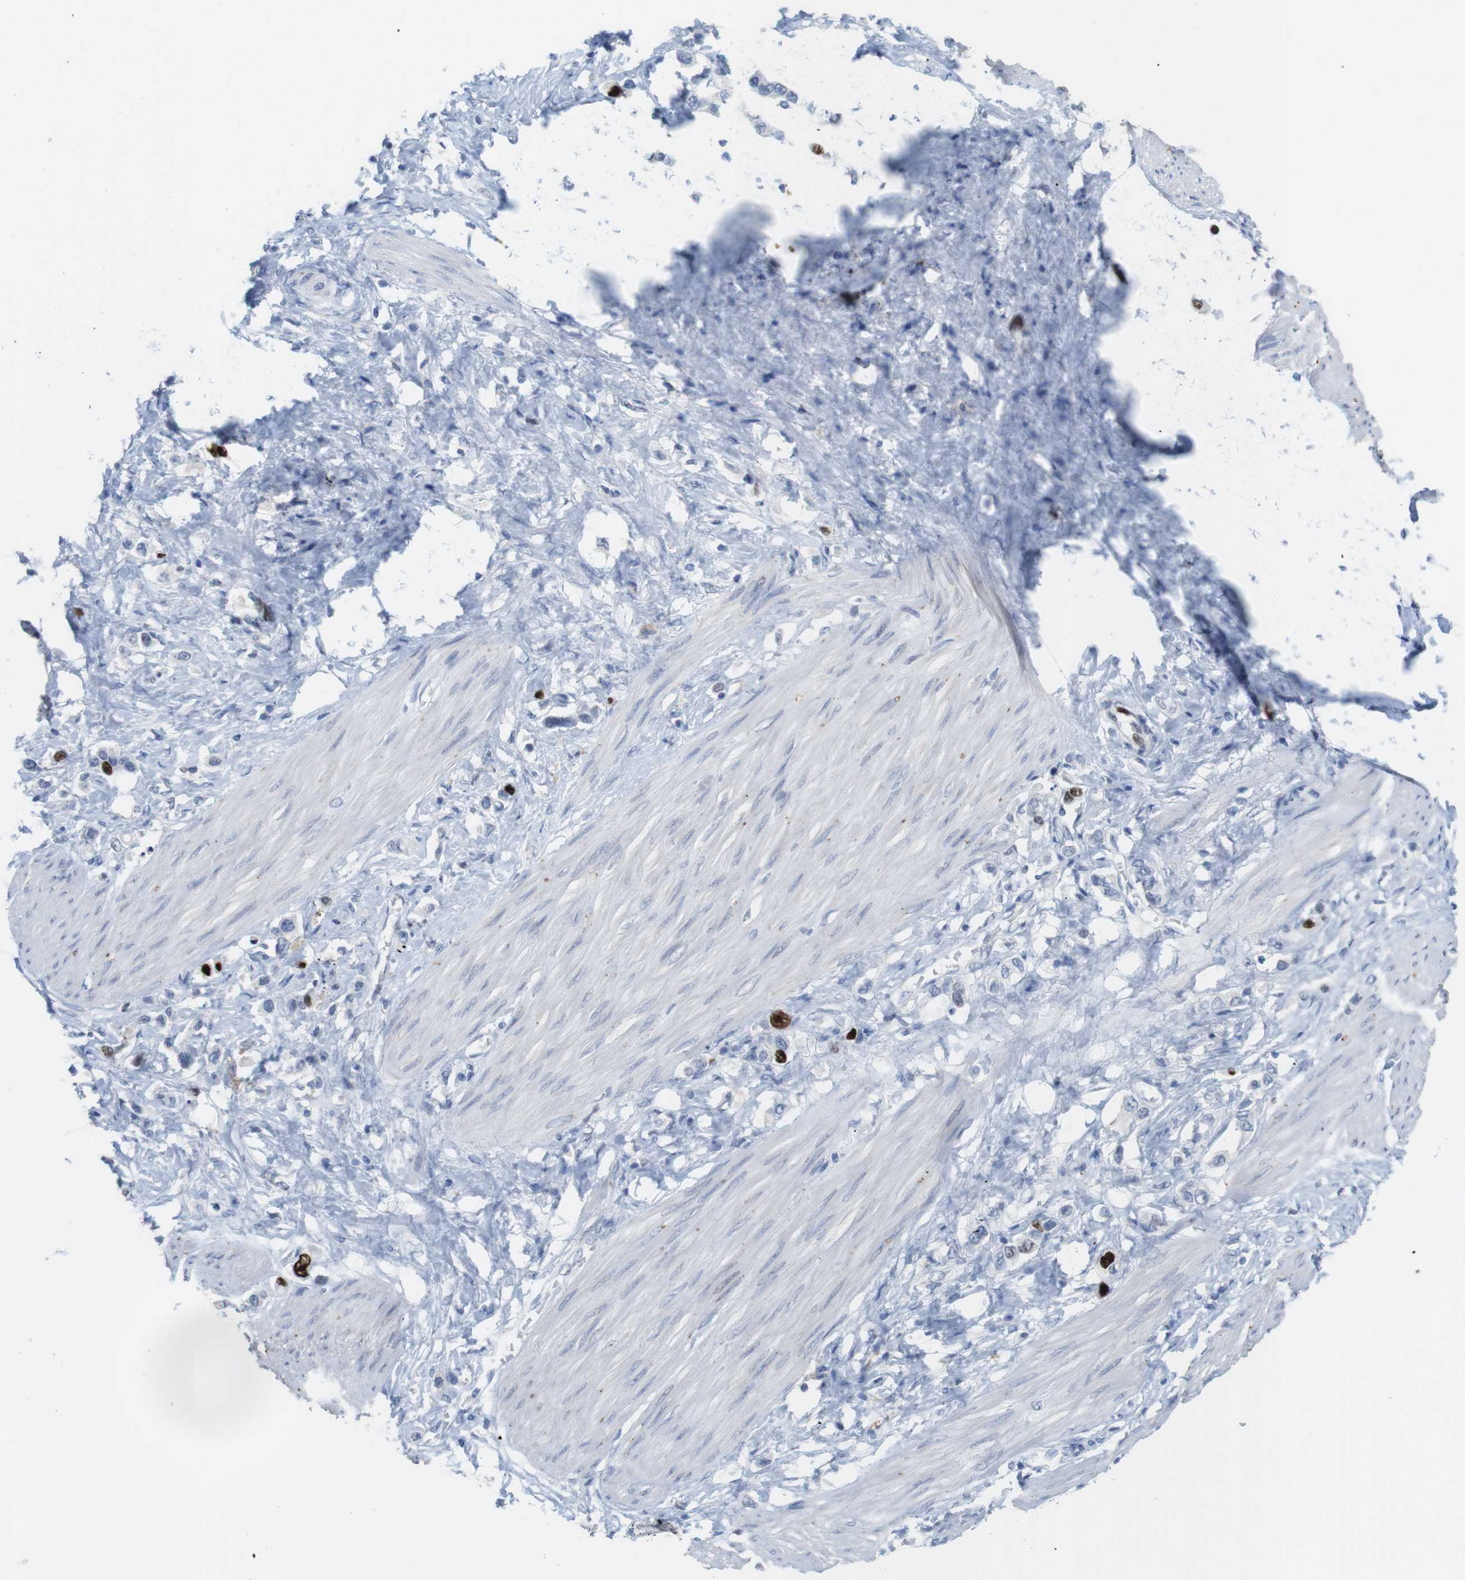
{"staining": {"intensity": "strong", "quantity": "<25%", "location": "nuclear"}, "tissue": "stomach cancer", "cell_type": "Tumor cells", "image_type": "cancer", "snomed": [{"axis": "morphology", "description": "Adenocarcinoma, NOS"}, {"axis": "topography", "description": "Stomach"}], "caption": "Protein expression by immunohistochemistry reveals strong nuclear staining in approximately <25% of tumor cells in stomach adenocarcinoma.", "gene": "KPNA2", "patient": {"sex": "female", "age": 65}}